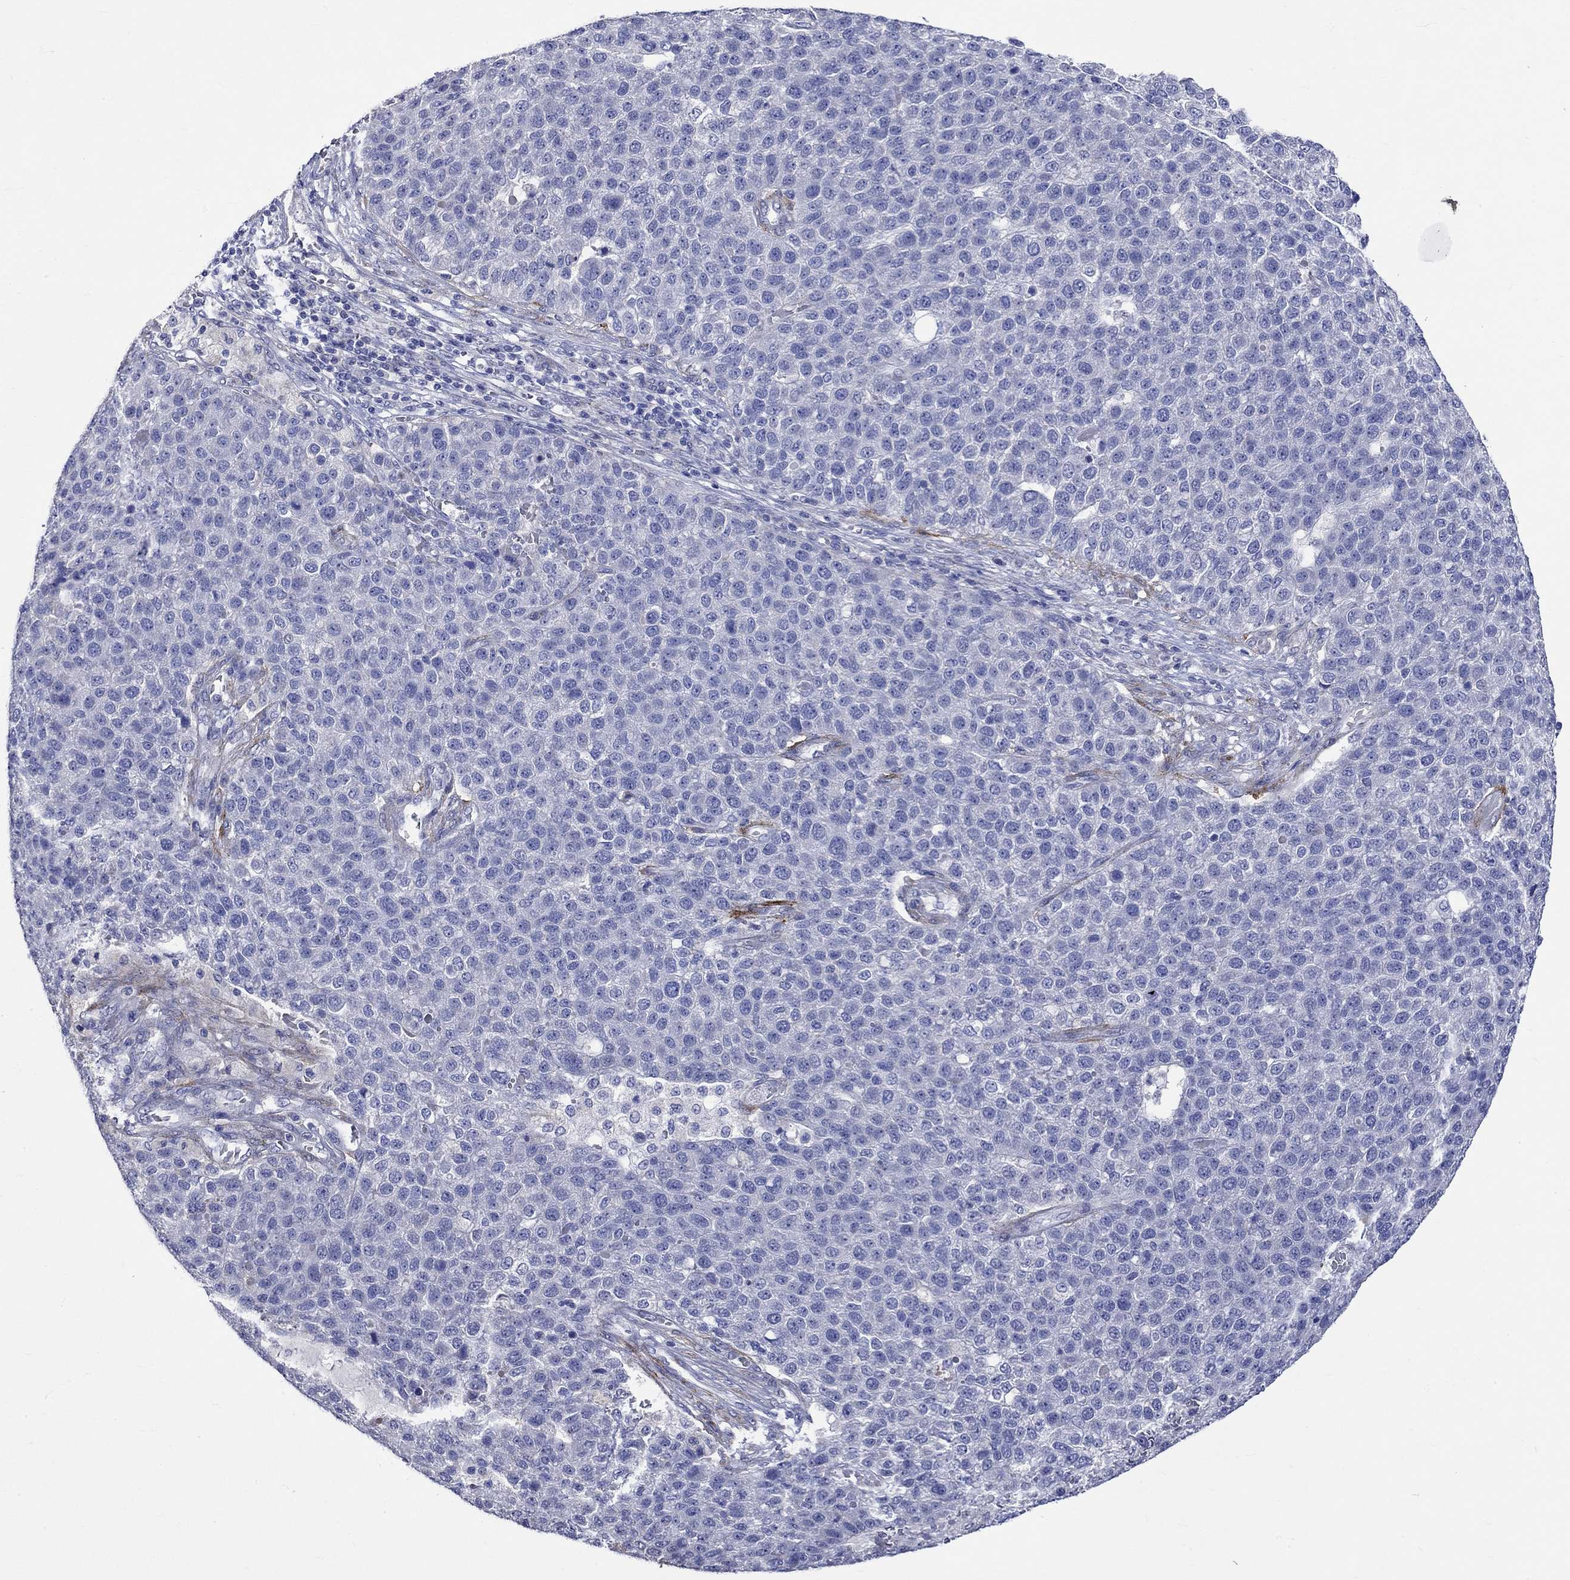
{"staining": {"intensity": "negative", "quantity": "none", "location": "none"}, "tissue": "pancreatic cancer", "cell_type": "Tumor cells", "image_type": "cancer", "snomed": [{"axis": "morphology", "description": "Adenocarcinoma, NOS"}, {"axis": "topography", "description": "Pancreas"}], "caption": "Immunohistochemistry photomicrograph of pancreatic adenocarcinoma stained for a protein (brown), which exhibits no expression in tumor cells.", "gene": "CRYAB", "patient": {"sex": "female", "age": 61}}